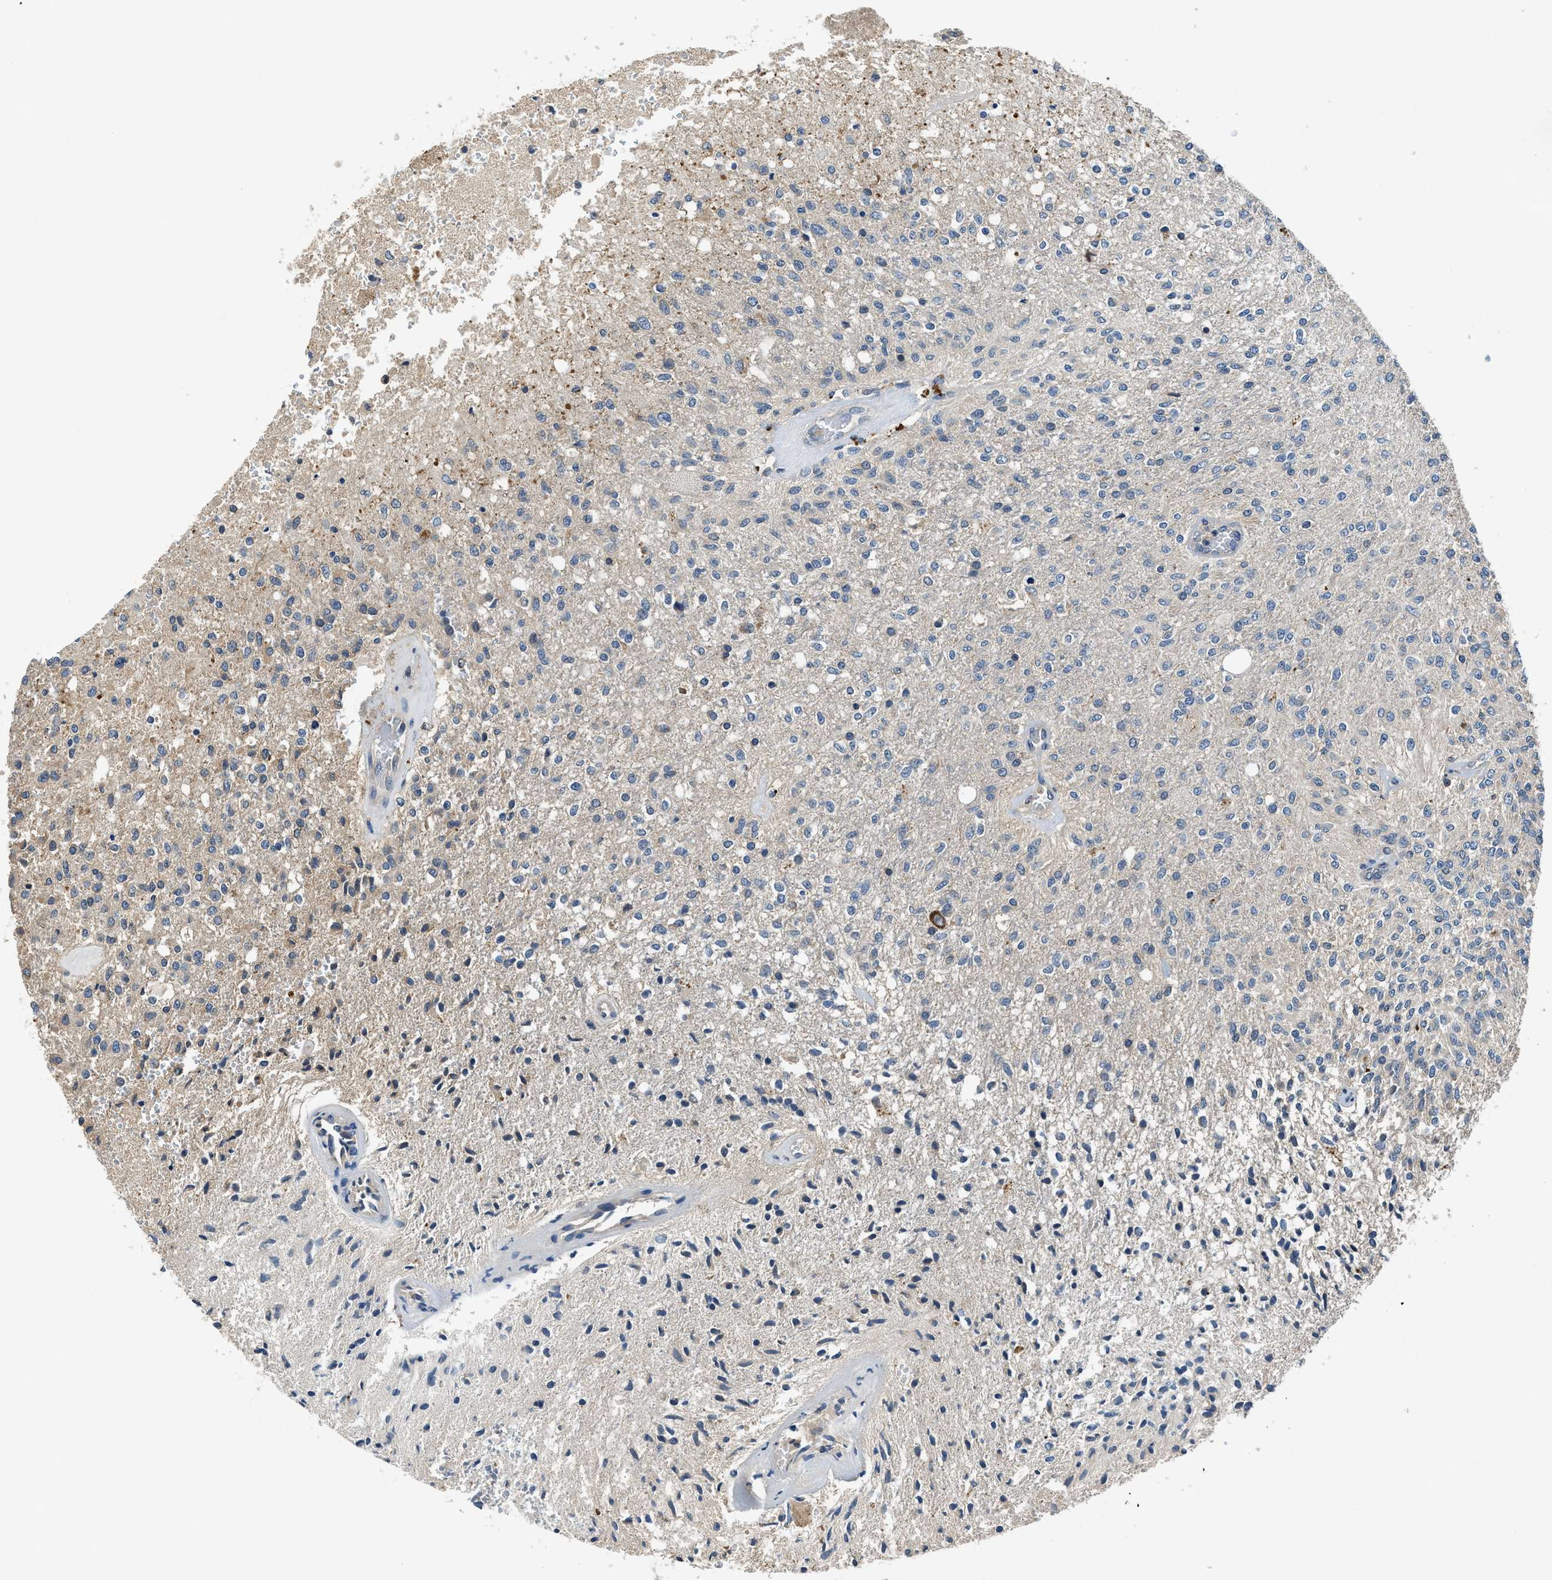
{"staining": {"intensity": "moderate", "quantity": "<25%", "location": "cytoplasmic/membranous"}, "tissue": "glioma", "cell_type": "Tumor cells", "image_type": "cancer", "snomed": [{"axis": "morphology", "description": "Normal tissue, NOS"}, {"axis": "morphology", "description": "Glioma, malignant, High grade"}, {"axis": "topography", "description": "Cerebral cortex"}], "caption": "Tumor cells demonstrate low levels of moderate cytoplasmic/membranous expression in approximately <25% of cells in human glioma.", "gene": "PAFAH2", "patient": {"sex": "male", "age": 77}}